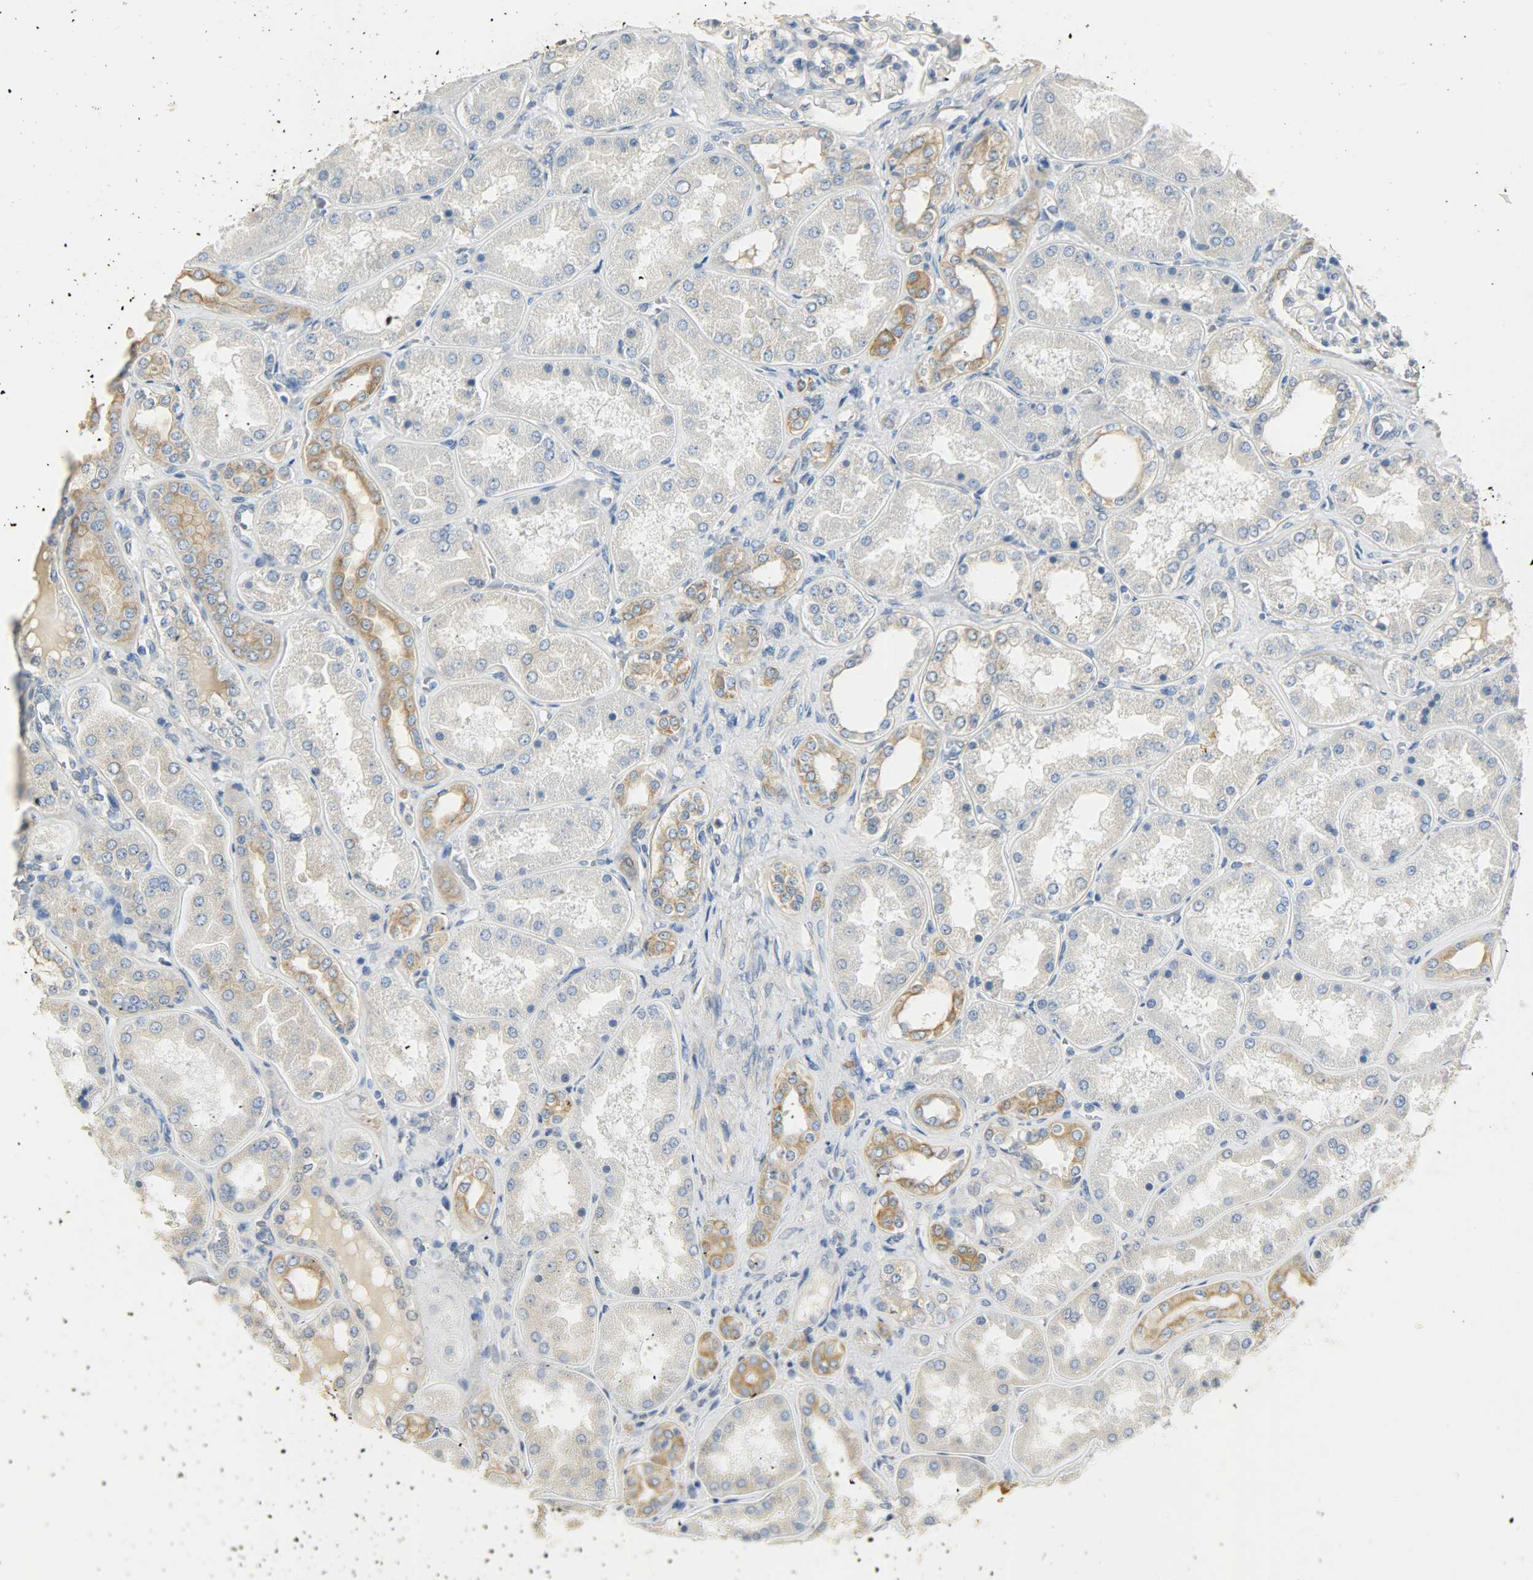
{"staining": {"intensity": "negative", "quantity": "none", "location": "none"}, "tissue": "kidney", "cell_type": "Cells in glomeruli", "image_type": "normal", "snomed": [{"axis": "morphology", "description": "Normal tissue, NOS"}, {"axis": "topography", "description": "Kidney"}], "caption": "Immunohistochemical staining of unremarkable human kidney reveals no significant positivity in cells in glomeruli.", "gene": "USP13", "patient": {"sex": "female", "age": 56}}